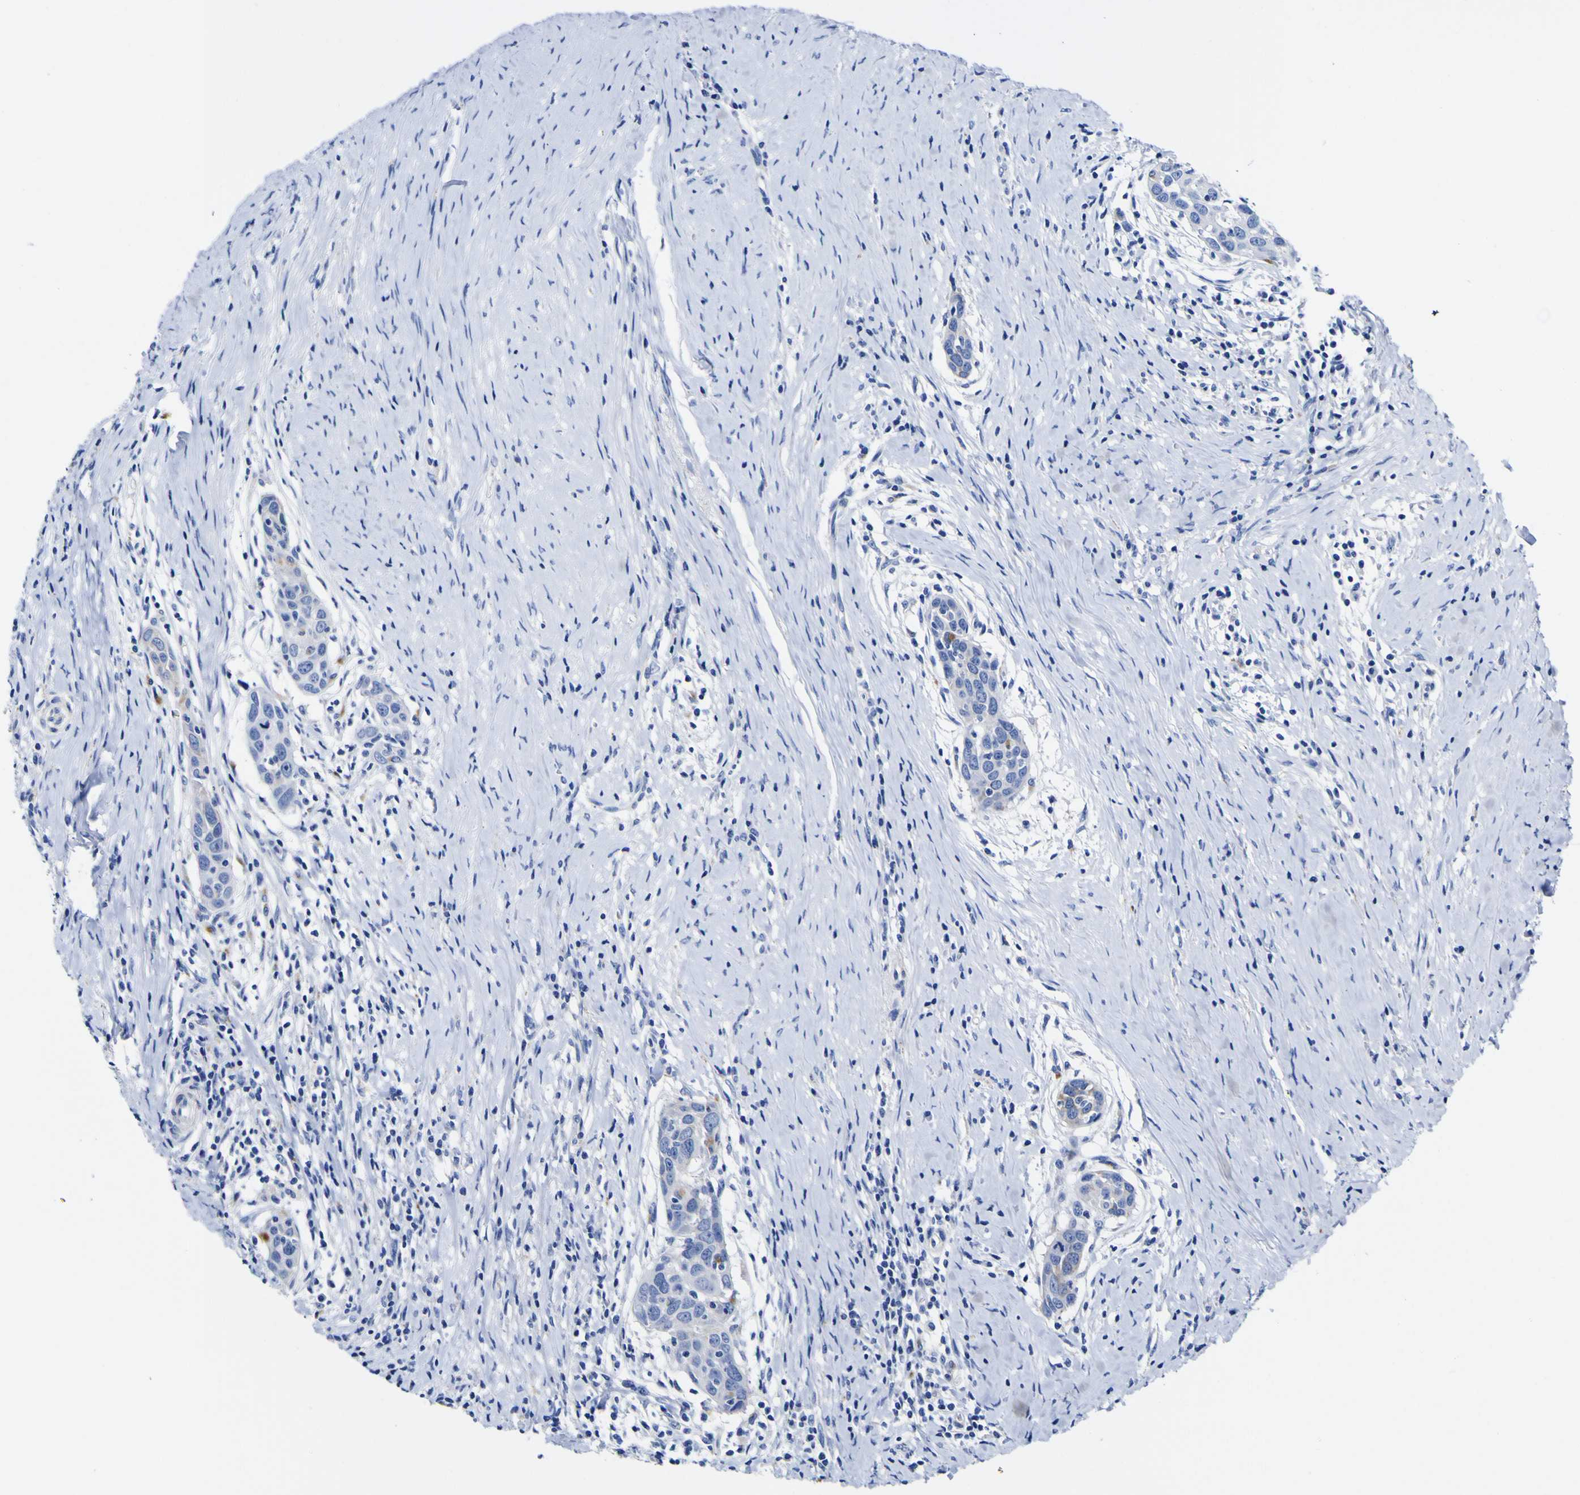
{"staining": {"intensity": "moderate", "quantity": "<25%", "location": "cytoplasmic/membranous"}, "tissue": "head and neck cancer", "cell_type": "Tumor cells", "image_type": "cancer", "snomed": [{"axis": "morphology", "description": "Squamous cell carcinoma, NOS"}, {"axis": "topography", "description": "Oral tissue"}, {"axis": "topography", "description": "Head-Neck"}], "caption": "Immunohistochemistry (IHC) of head and neck cancer (squamous cell carcinoma) exhibits low levels of moderate cytoplasmic/membranous staining in about <25% of tumor cells.", "gene": "HLA-DQA1", "patient": {"sex": "female", "age": 50}}